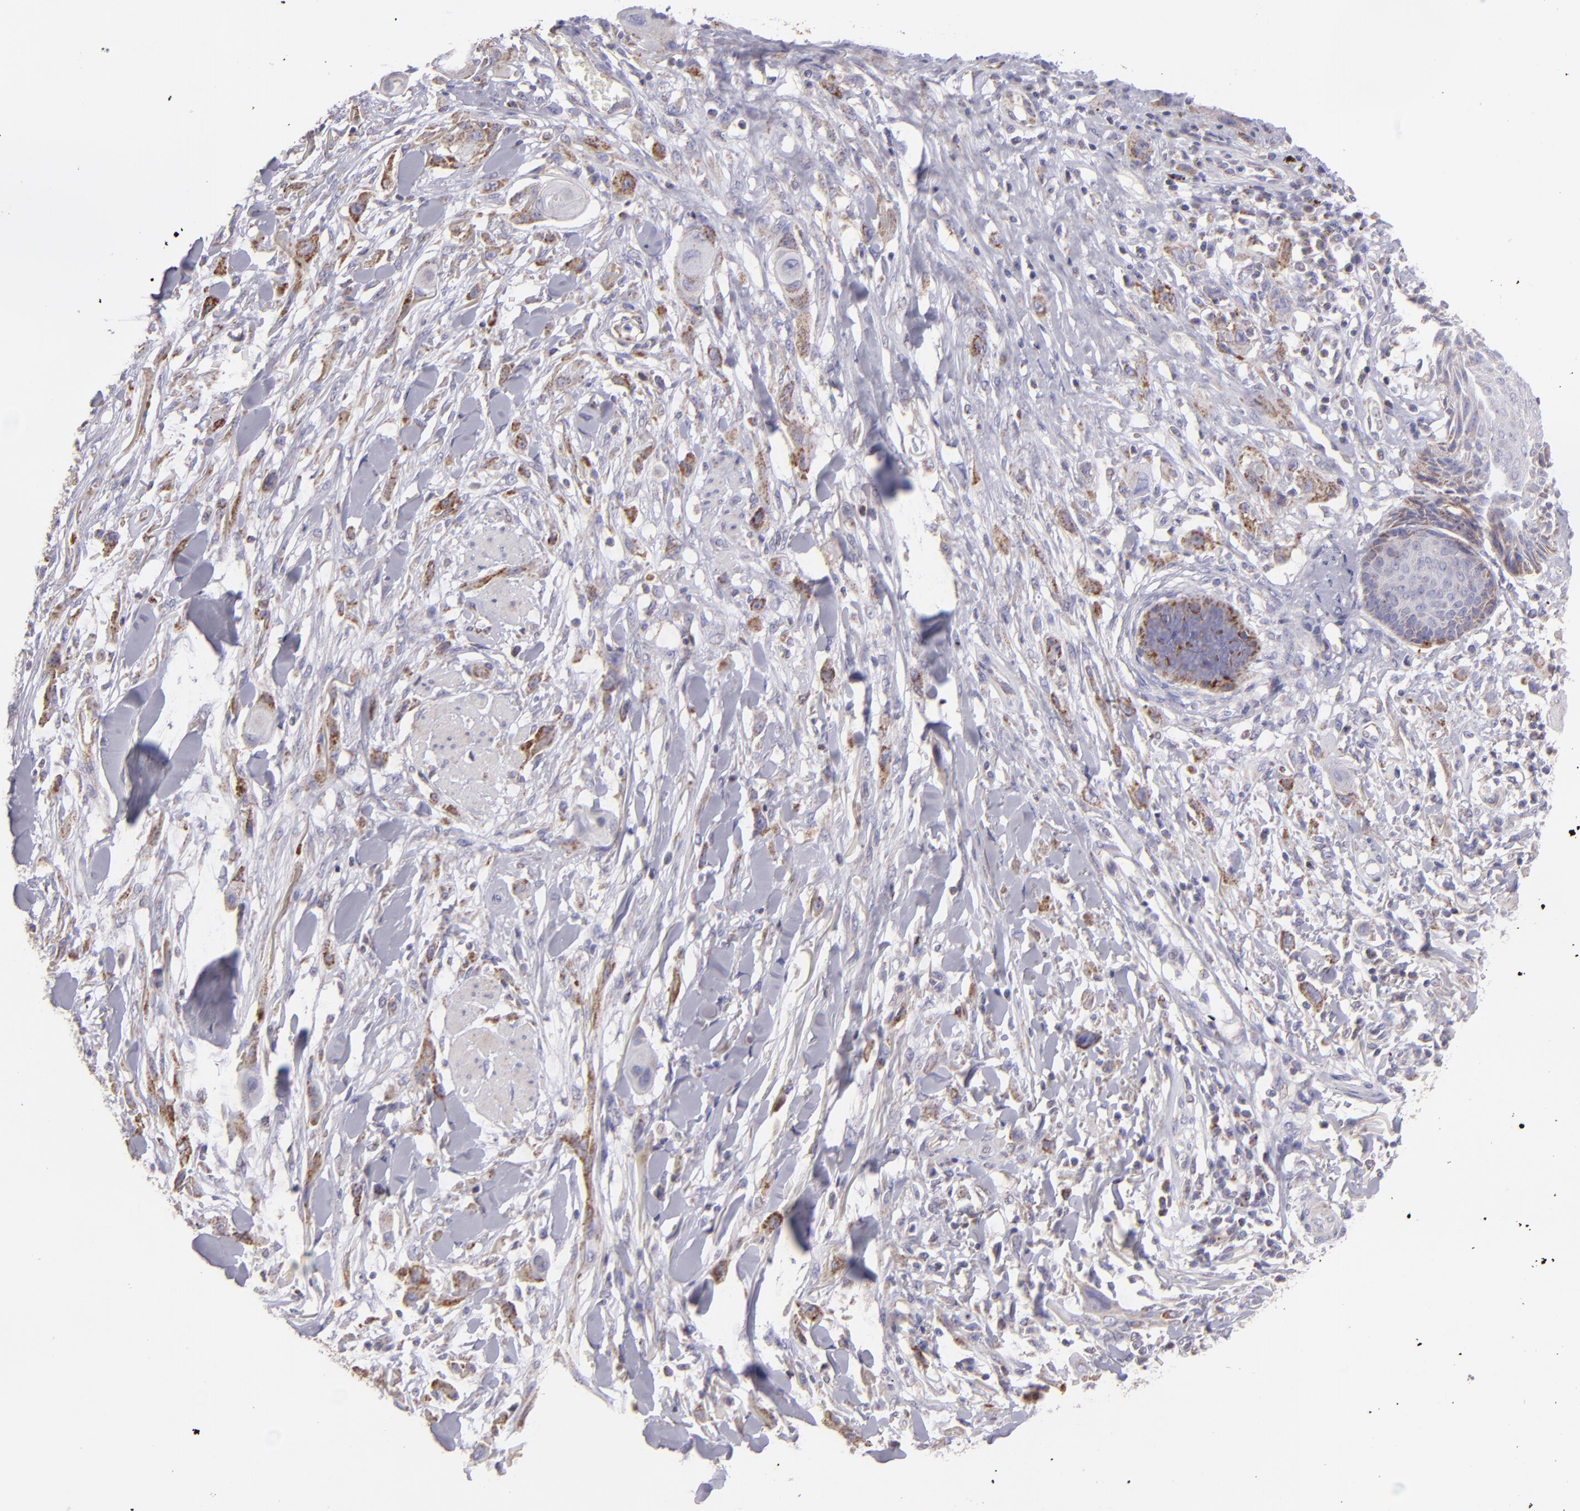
{"staining": {"intensity": "moderate", "quantity": ">75%", "location": "cytoplasmic/membranous"}, "tissue": "skin cancer", "cell_type": "Tumor cells", "image_type": "cancer", "snomed": [{"axis": "morphology", "description": "Squamous cell carcinoma, NOS"}, {"axis": "topography", "description": "Skin"}], "caption": "Immunohistochemistry (DAB (3,3'-diaminobenzidine)) staining of human skin squamous cell carcinoma displays moderate cytoplasmic/membranous protein expression in approximately >75% of tumor cells. The protein is shown in brown color, while the nuclei are stained blue.", "gene": "HSPD1", "patient": {"sex": "female", "age": 59}}